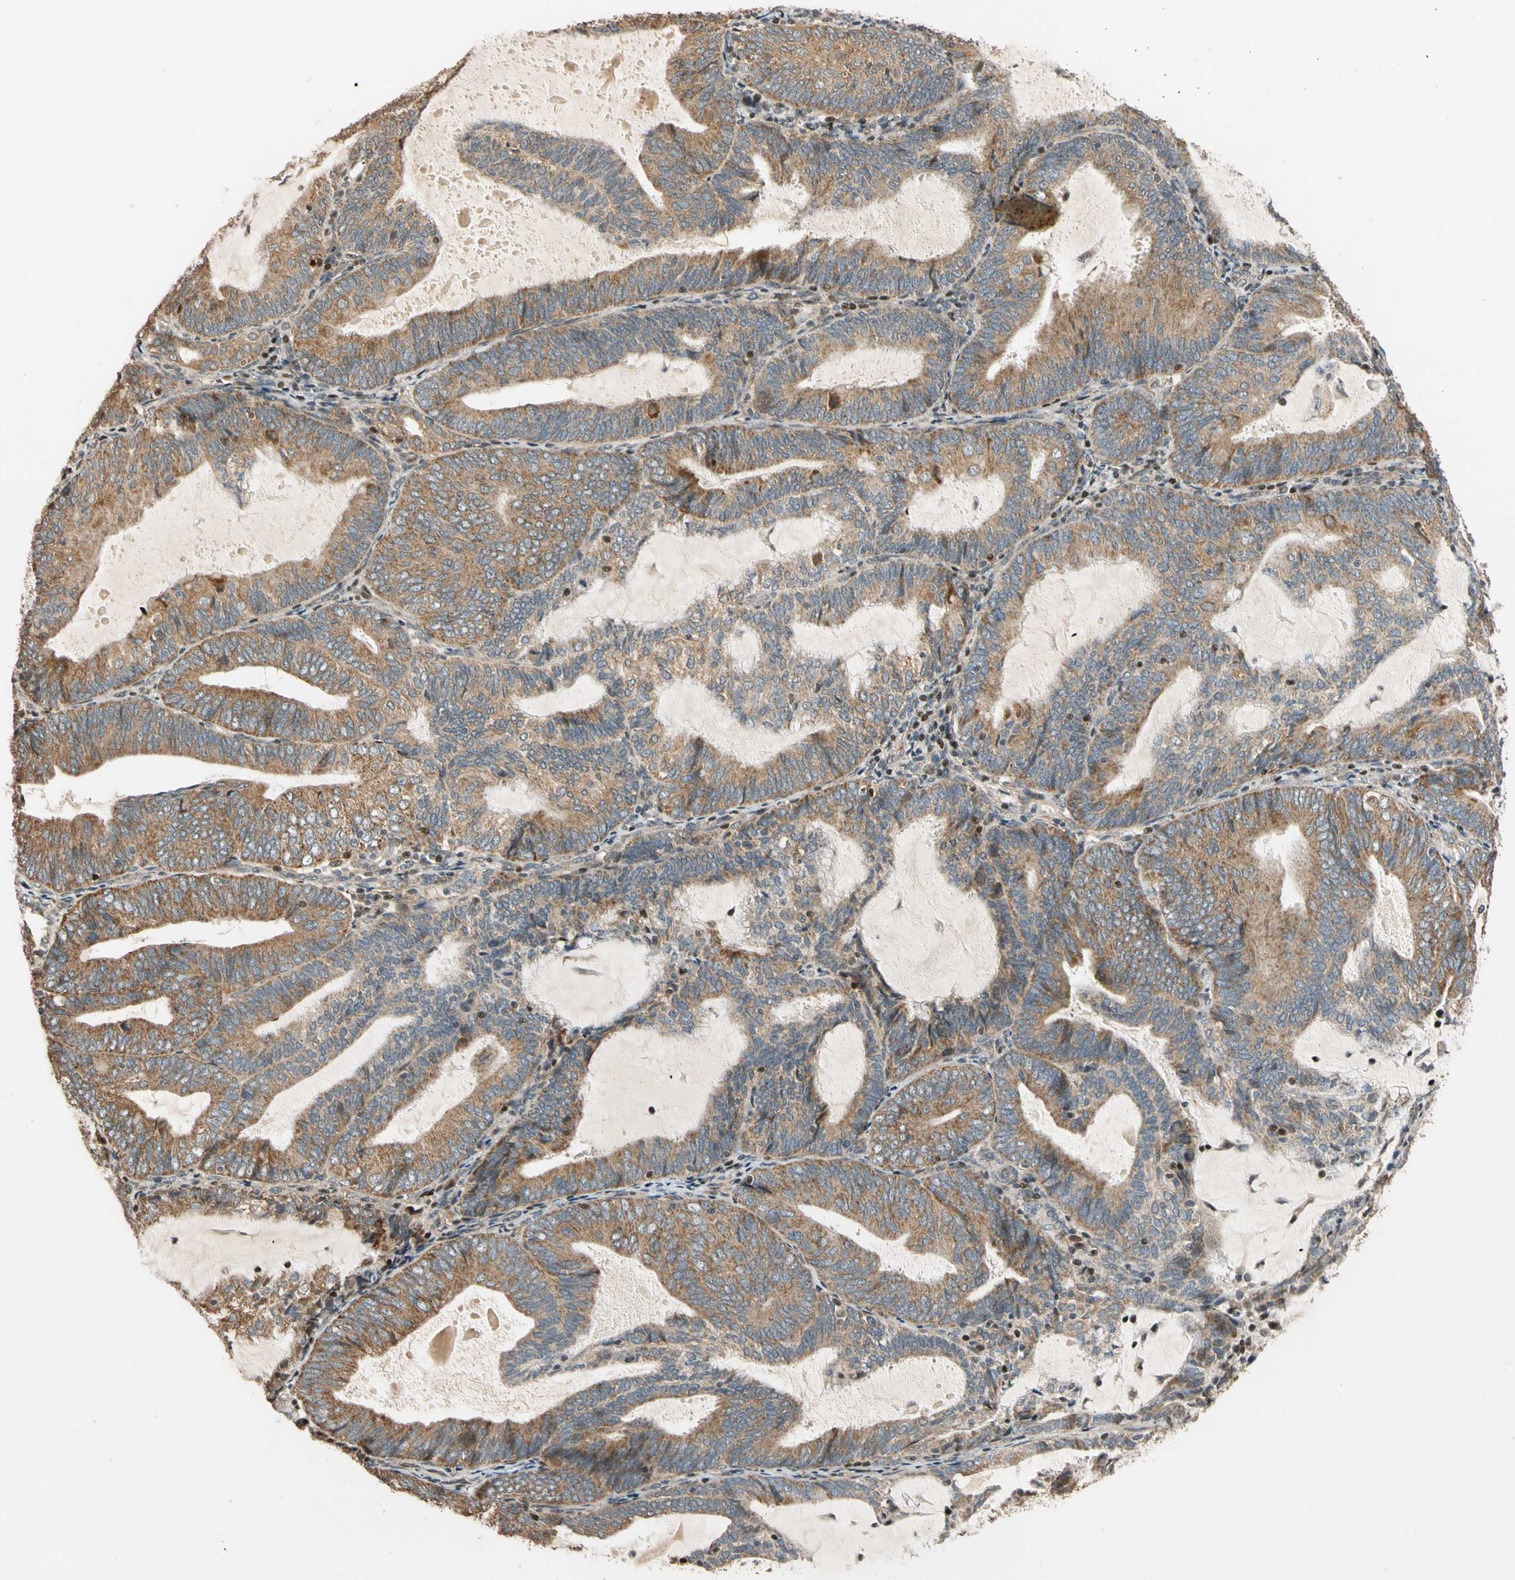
{"staining": {"intensity": "moderate", "quantity": ">75%", "location": "cytoplasmic/membranous"}, "tissue": "endometrial cancer", "cell_type": "Tumor cells", "image_type": "cancer", "snomed": [{"axis": "morphology", "description": "Adenocarcinoma, NOS"}, {"axis": "topography", "description": "Endometrium"}], "caption": "Endometrial cancer (adenocarcinoma) was stained to show a protein in brown. There is medium levels of moderate cytoplasmic/membranous expression in approximately >75% of tumor cells.", "gene": "HECW1", "patient": {"sex": "female", "age": 81}}